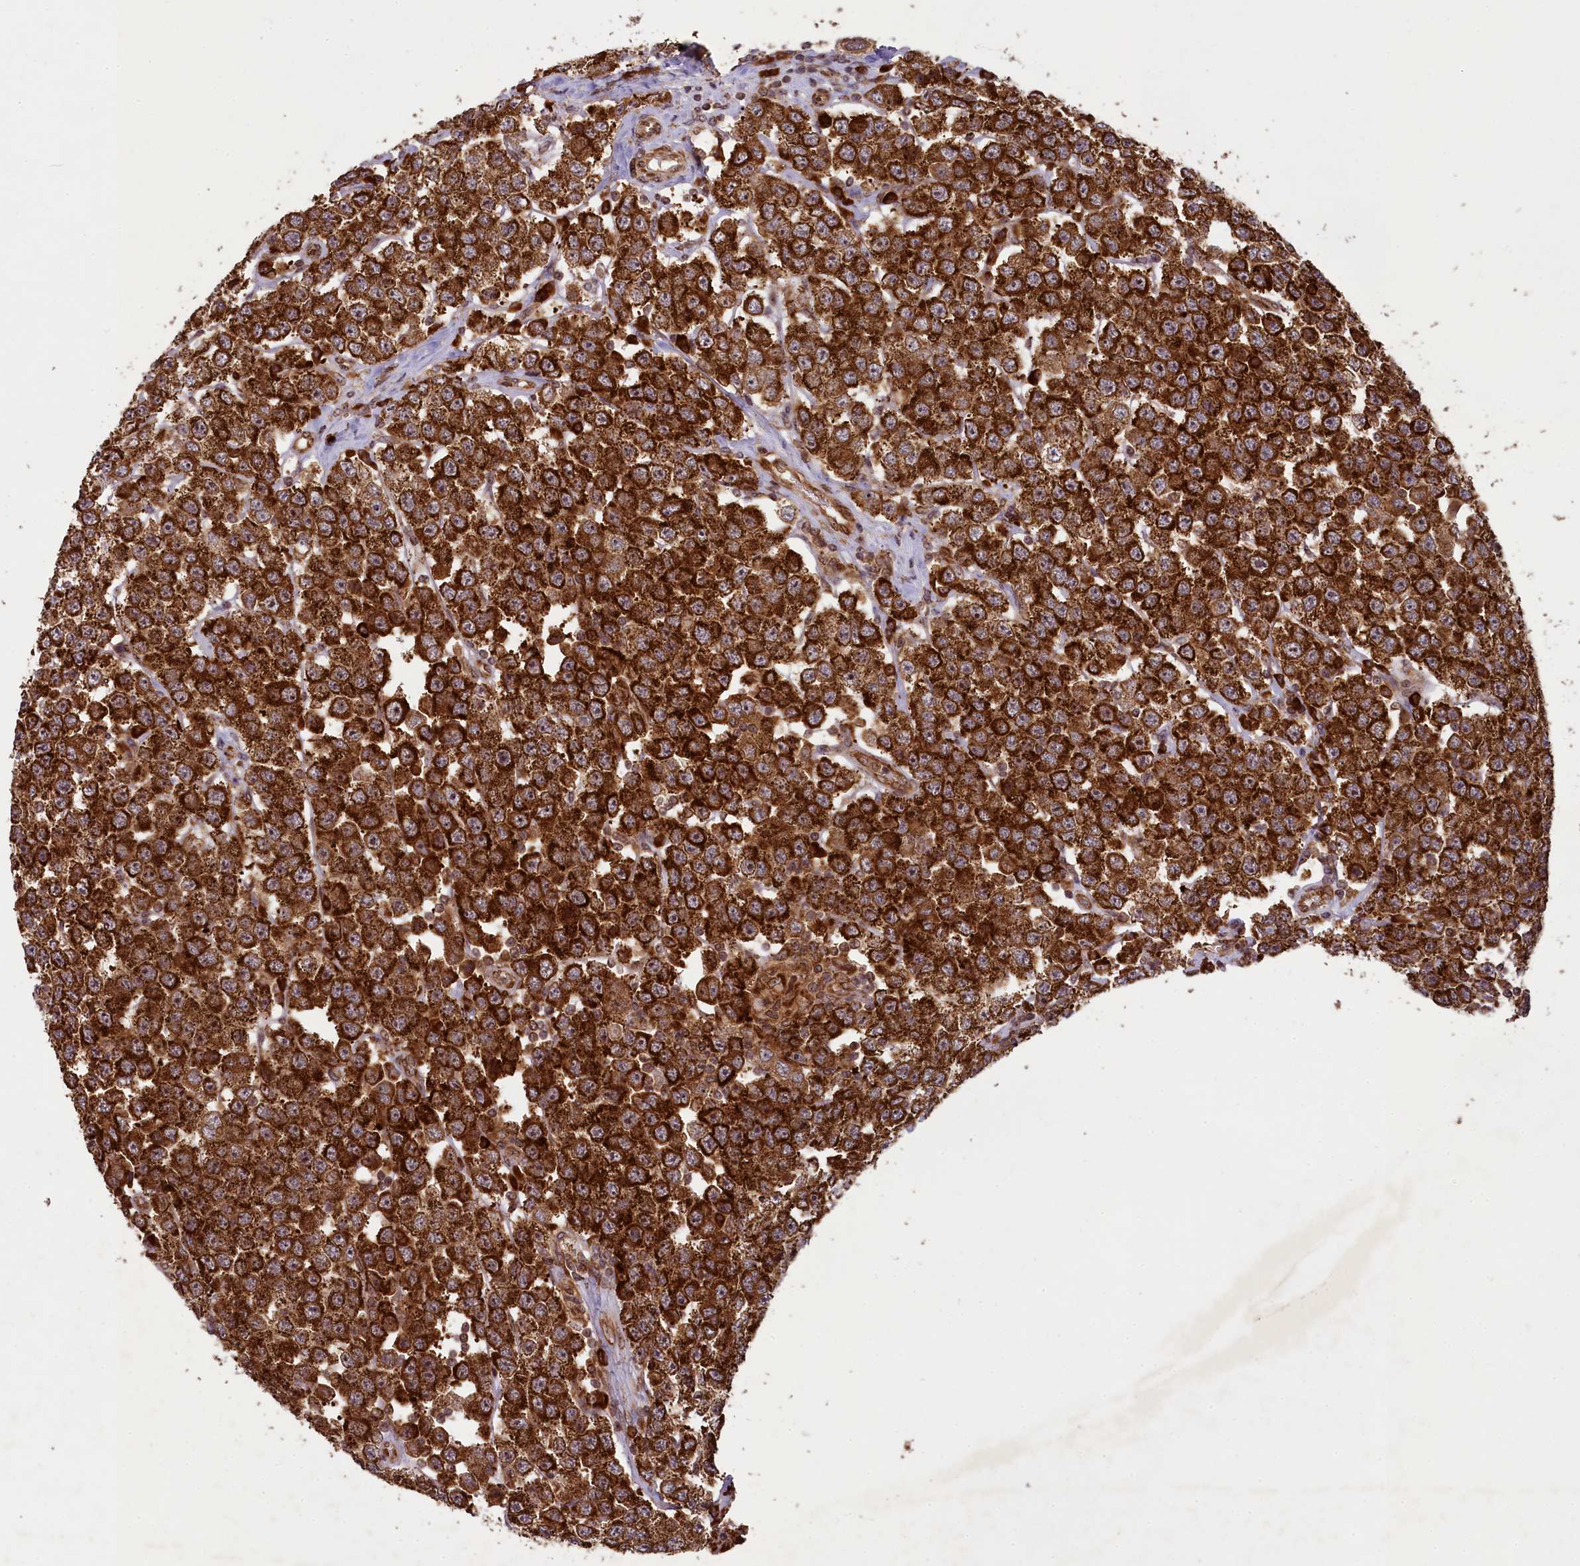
{"staining": {"intensity": "strong", "quantity": ">75%", "location": "cytoplasmic/membranous"}, "tissue": "testis cancer", "cell_type": "Tumor cells", "image_type": "cancer", "snomed": [{"axis": "morphology", "description": "Seminoma, NOS"}, {"axis": "topography", "description": "Testis"}], "caption": "There is high levels of strong cytoplasmic/membranous staining in tumor cells of seminoma (testis), as demonstrated by immunohistochemical staining (brown color).", "gene": "LARP4", "patient": {"sex": "male", "age": 28}}